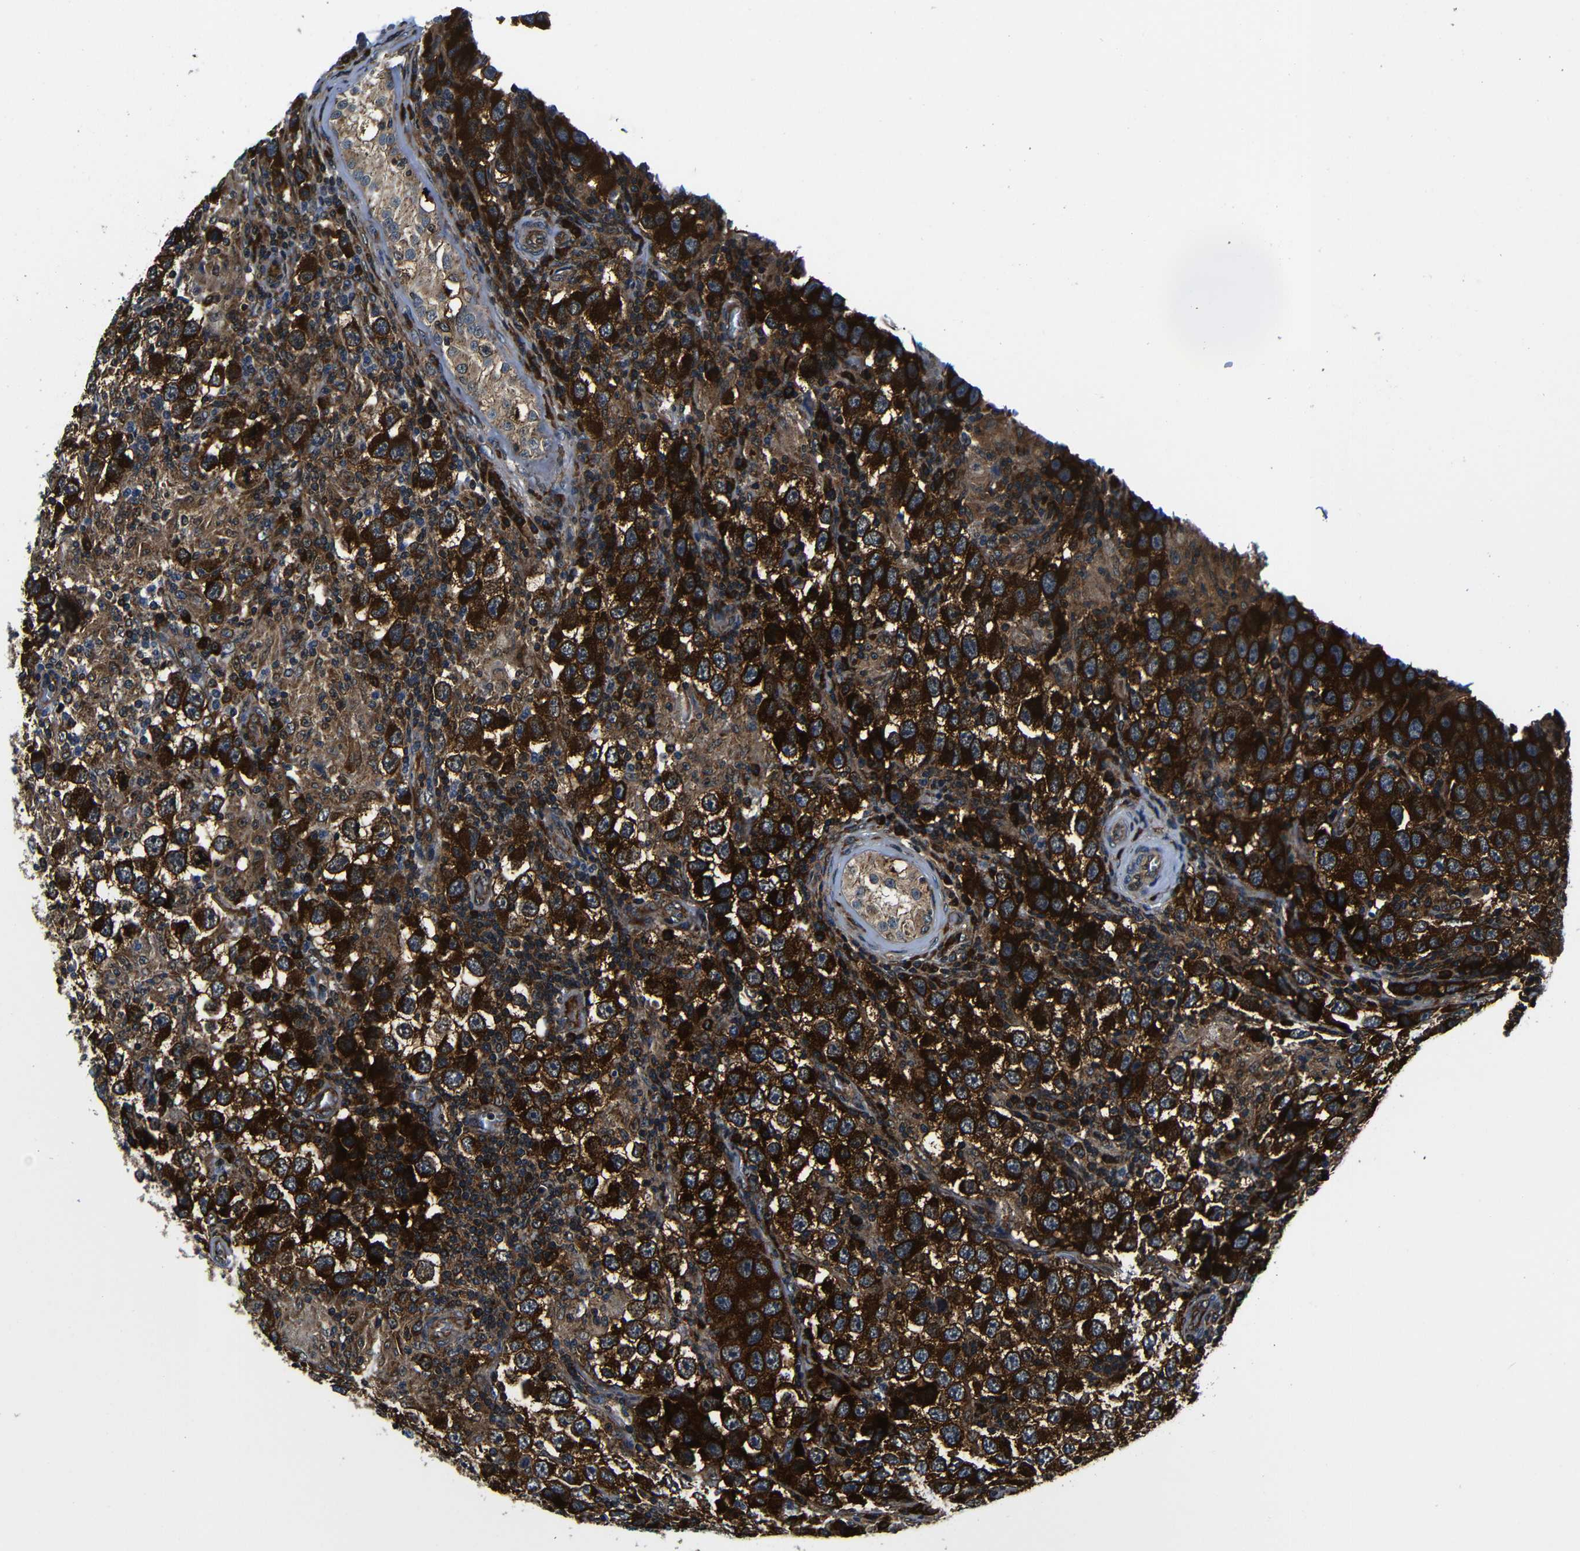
{"staining": {"intensity": "strong", "quantity": ">75%", "location": "cytoplasmic/membranous"}, "tissue": "testis cancer", "cell_type": "Tumor cells", "image_type": "cancer", "snomed": [{"axis": "morphology", "description": "Carcinoma, Embryonal, NOS"}, {"axis": "topography", "description": "Testis"}], "caption": "A micrograph of testis embryonal carcinoma stained for a protein displays strong cytoplasmic/membranous brown staining in tumor cells. Immunohistochemistry stains the protein in brown and the nuclei are stained blue.", "gene": "ABCE1", "patient": {"sex": "male", "age": 21}}